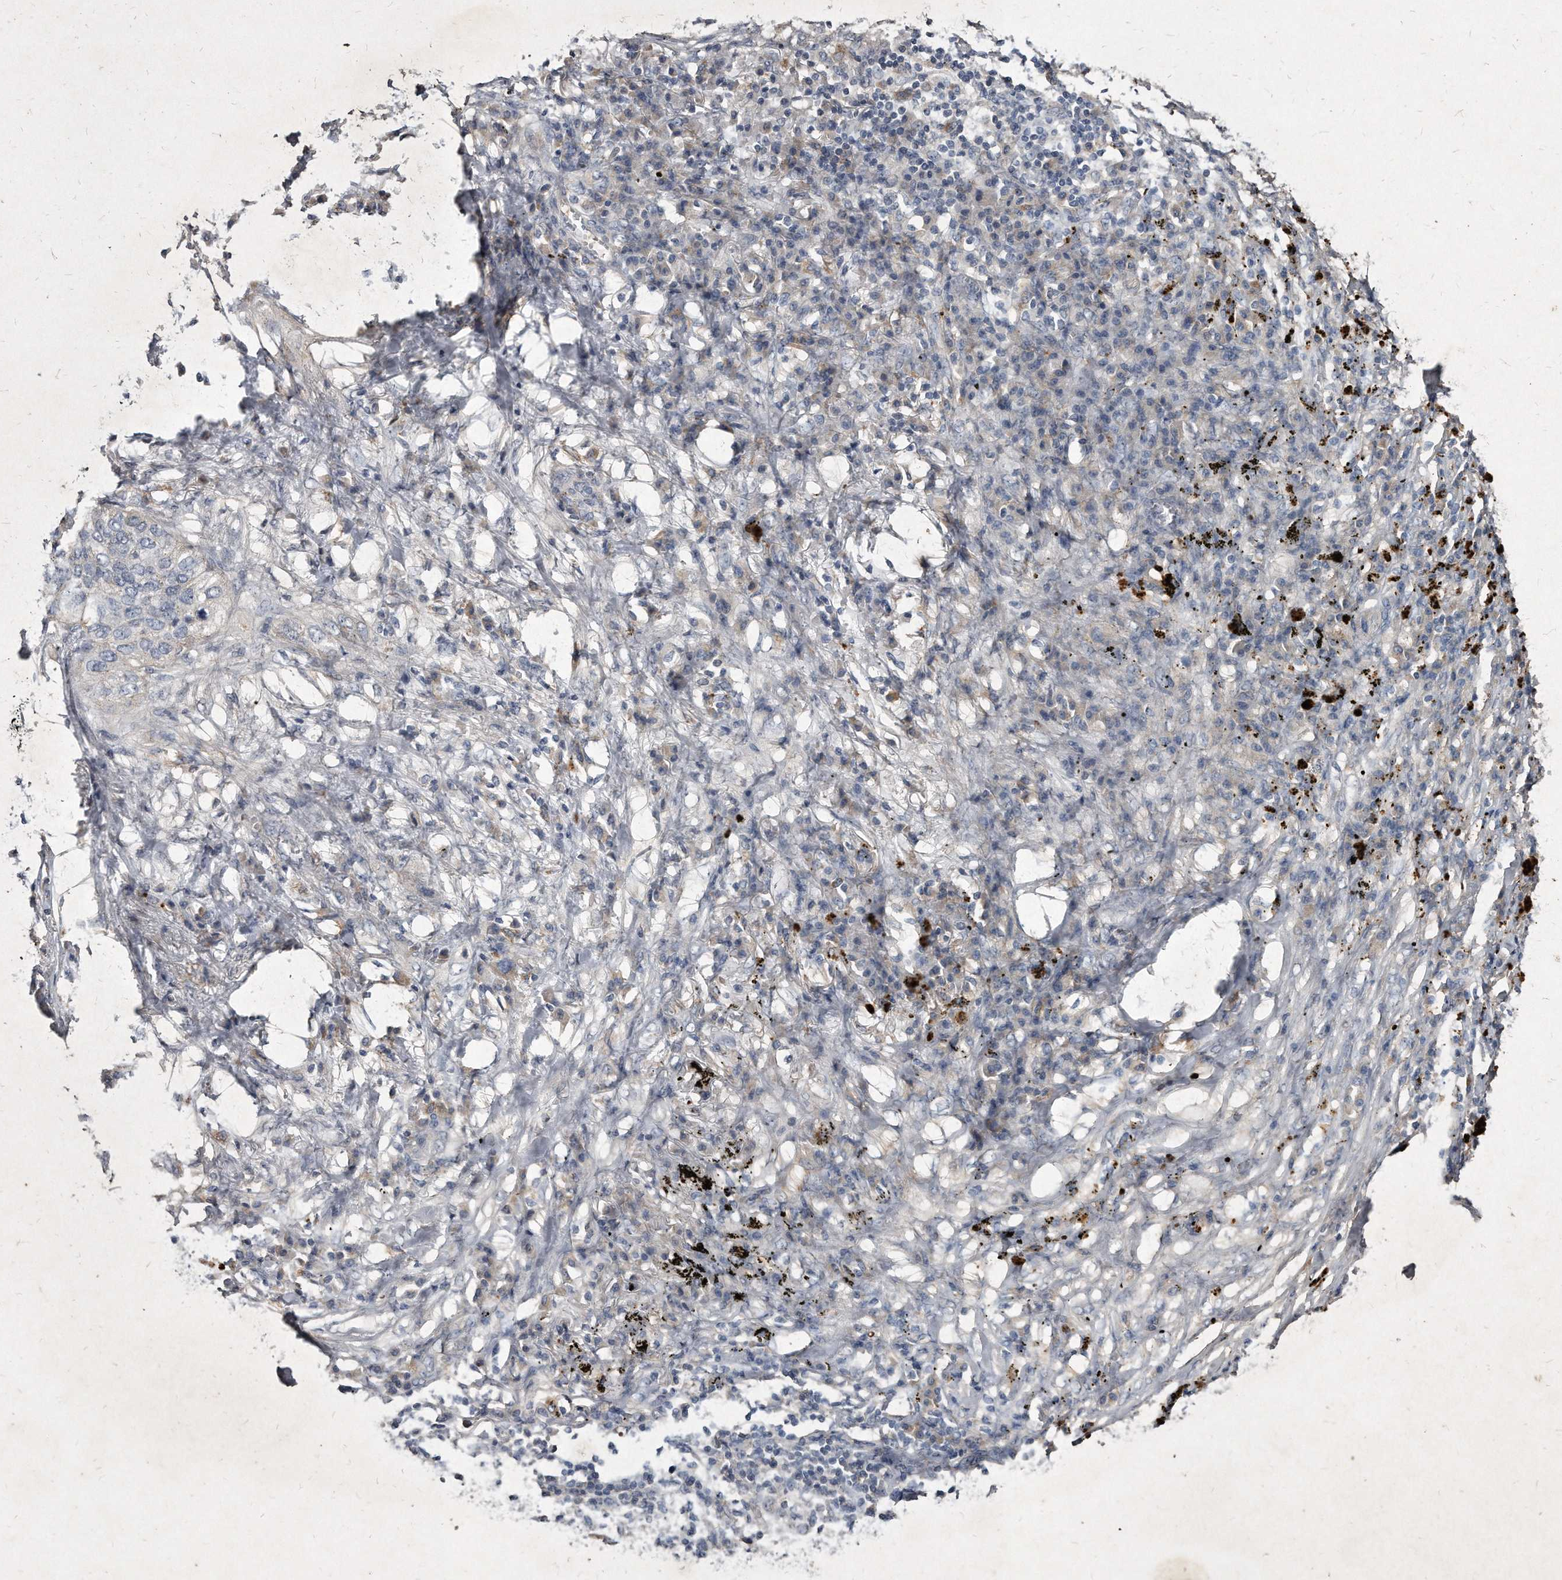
{"staining": {"intensity": "negative", "quantity": "none", "location": "none"}, "tissue": "lung cancer", "cell_type": "Tumor cells", "image_type": "cancer", "snomed": [{"axis": "morphology", "description": "Squamous cell carcinoma, NOS"}, {"axis": "topography", "description": "Lung"}], "caption": "Protein analysis of lung cancer (squamous cell carcinoma) exhibits no significant staining in tumor cells. (DAB (3,3'-diaminobenzidine) immunohistochemistry visualized using brightfield microscopy, high magnification).", "gene": "KLHDC3", "patient": {"sex": "female", "age": 63}}